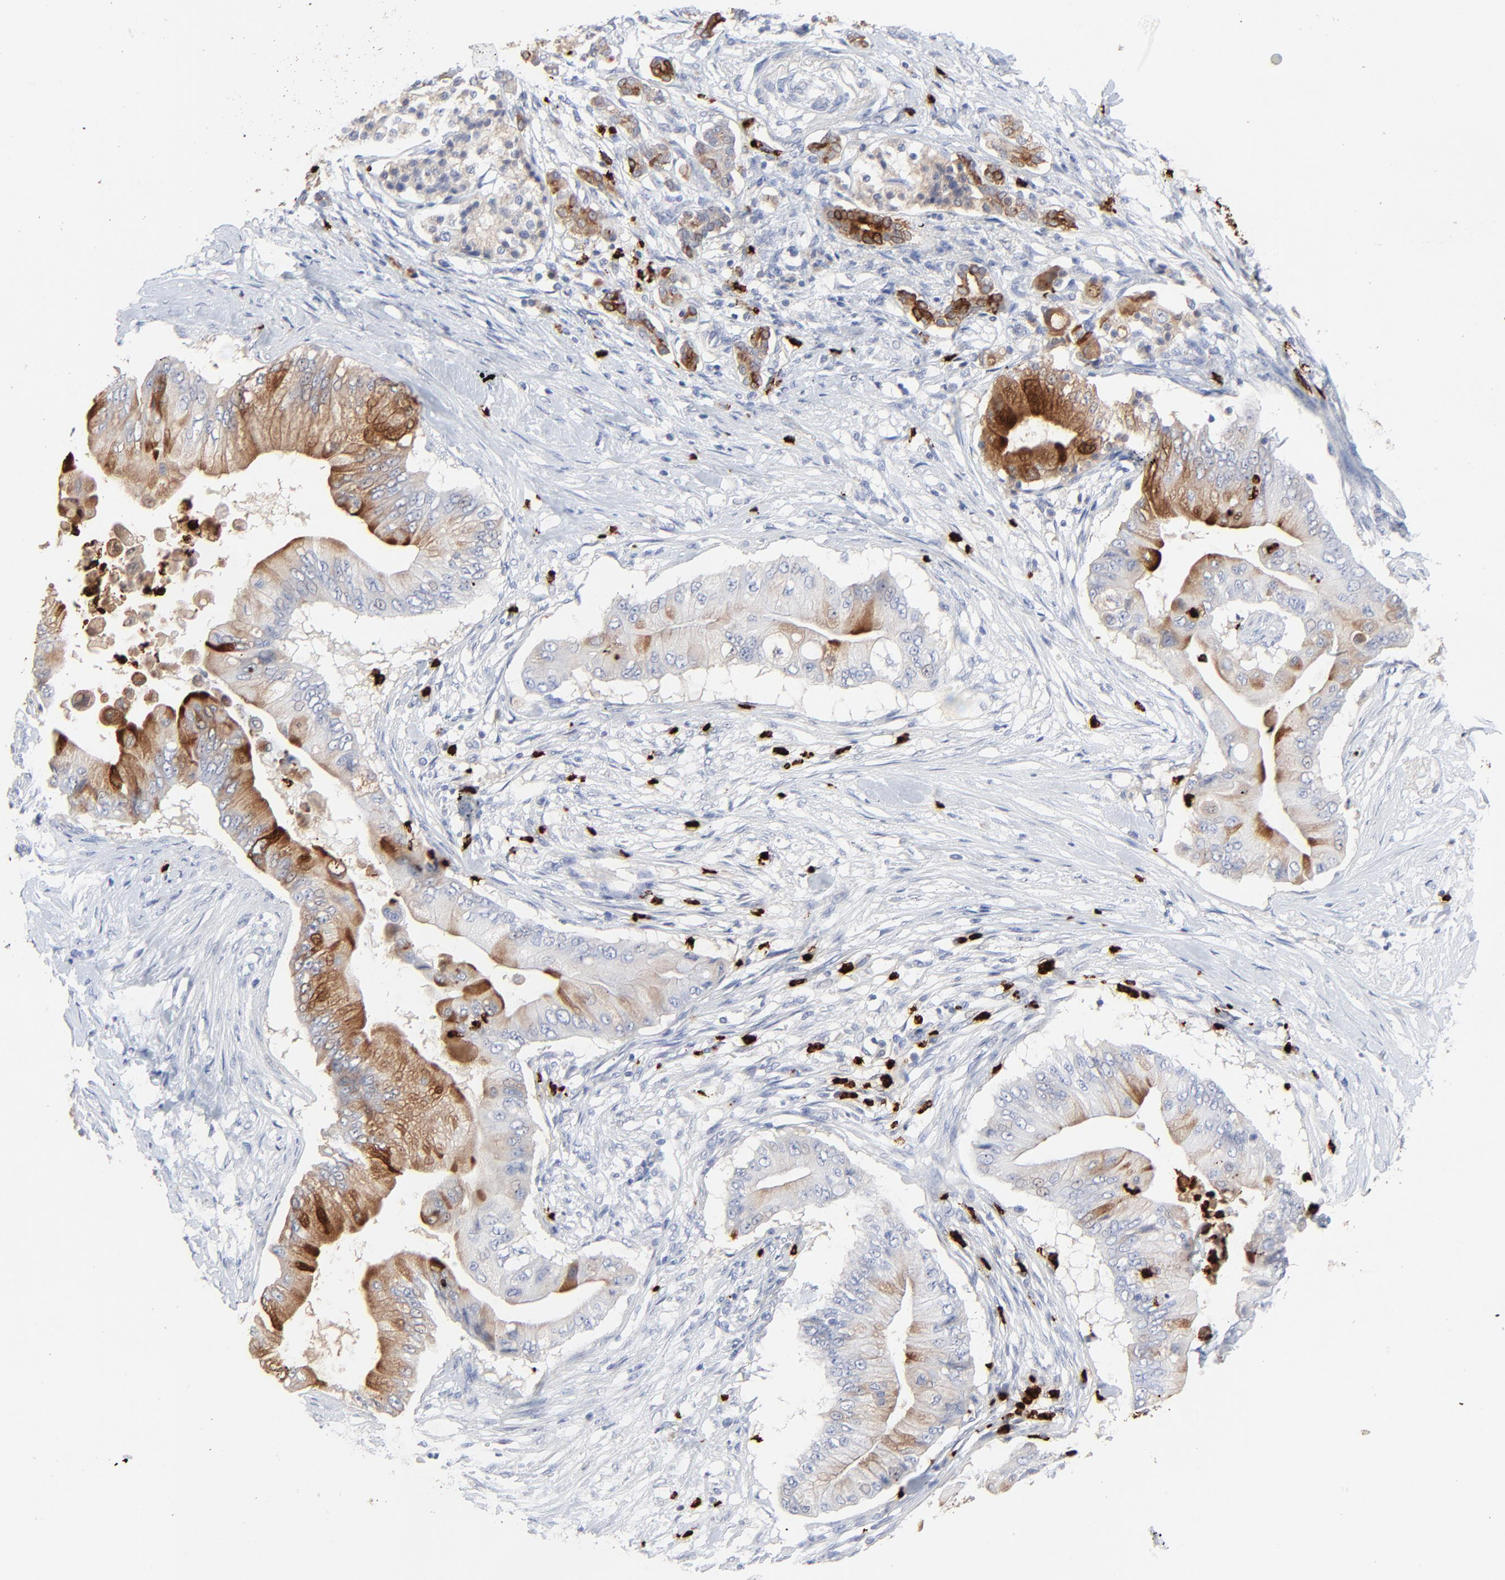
{"staining": {"intensity": "moderate", "quantity": ">75%", "location": "cytoplasmic/membranous"}, "tissue": "pancreatic cancer", "cell_type": "Tumor cells", "image_type": "cancer", "snomed": [{"axis": "morphology", "description": "Adenocarcinoma, NOS"}, {"axis": "topography", "description": "Pancreas"}], "caption": "Pancreatic adenocarcinoma stained with immunohistochemistry (IHC) reveals moderate cytoplasmic/membranous positivity in approximately >75% of tumor cells.", "gene": "LCN2", "patient": {"sex": "male", "age": 62}}